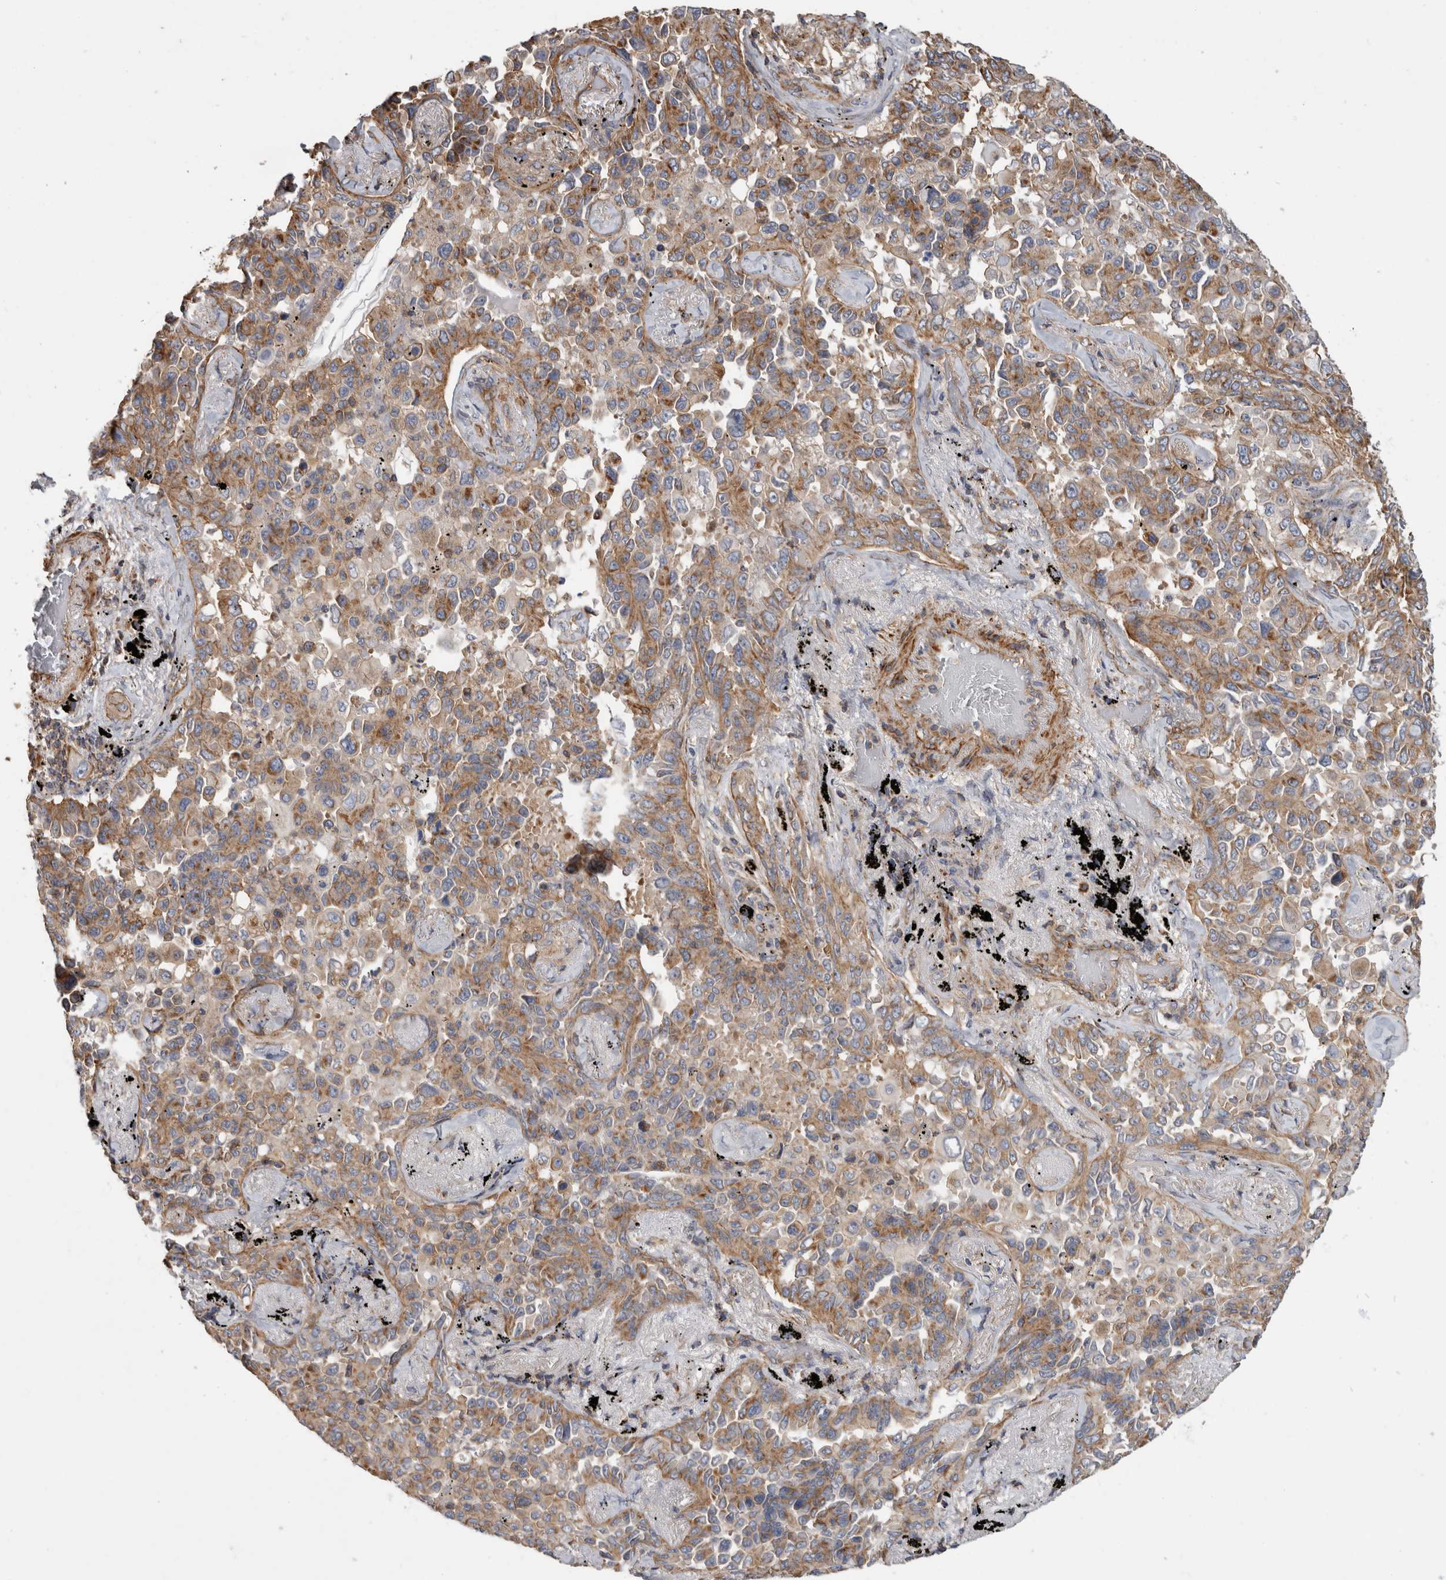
{"staining": {"intensity": "moderate", "quantity": ">75%", "location": "cytoplasmic/membranous"}, "tissue": "lung cancer", "cell_type": "Tumor cells", "image_type": "cancer", "snomed": [{"axis": "morphology", "description": "Adenocarcinoma, NOS"}, {"axis": "topography", "description": "Lung"}], "caption": "Moderate cytoplasmic/membranous expression for a protein is seen in approximately >75% of tumor cells of adenocarcinoma (lung) using immunohistochemistry.", "gene": "SFXN2", "patient": {"sex": "female", "age": 67}}